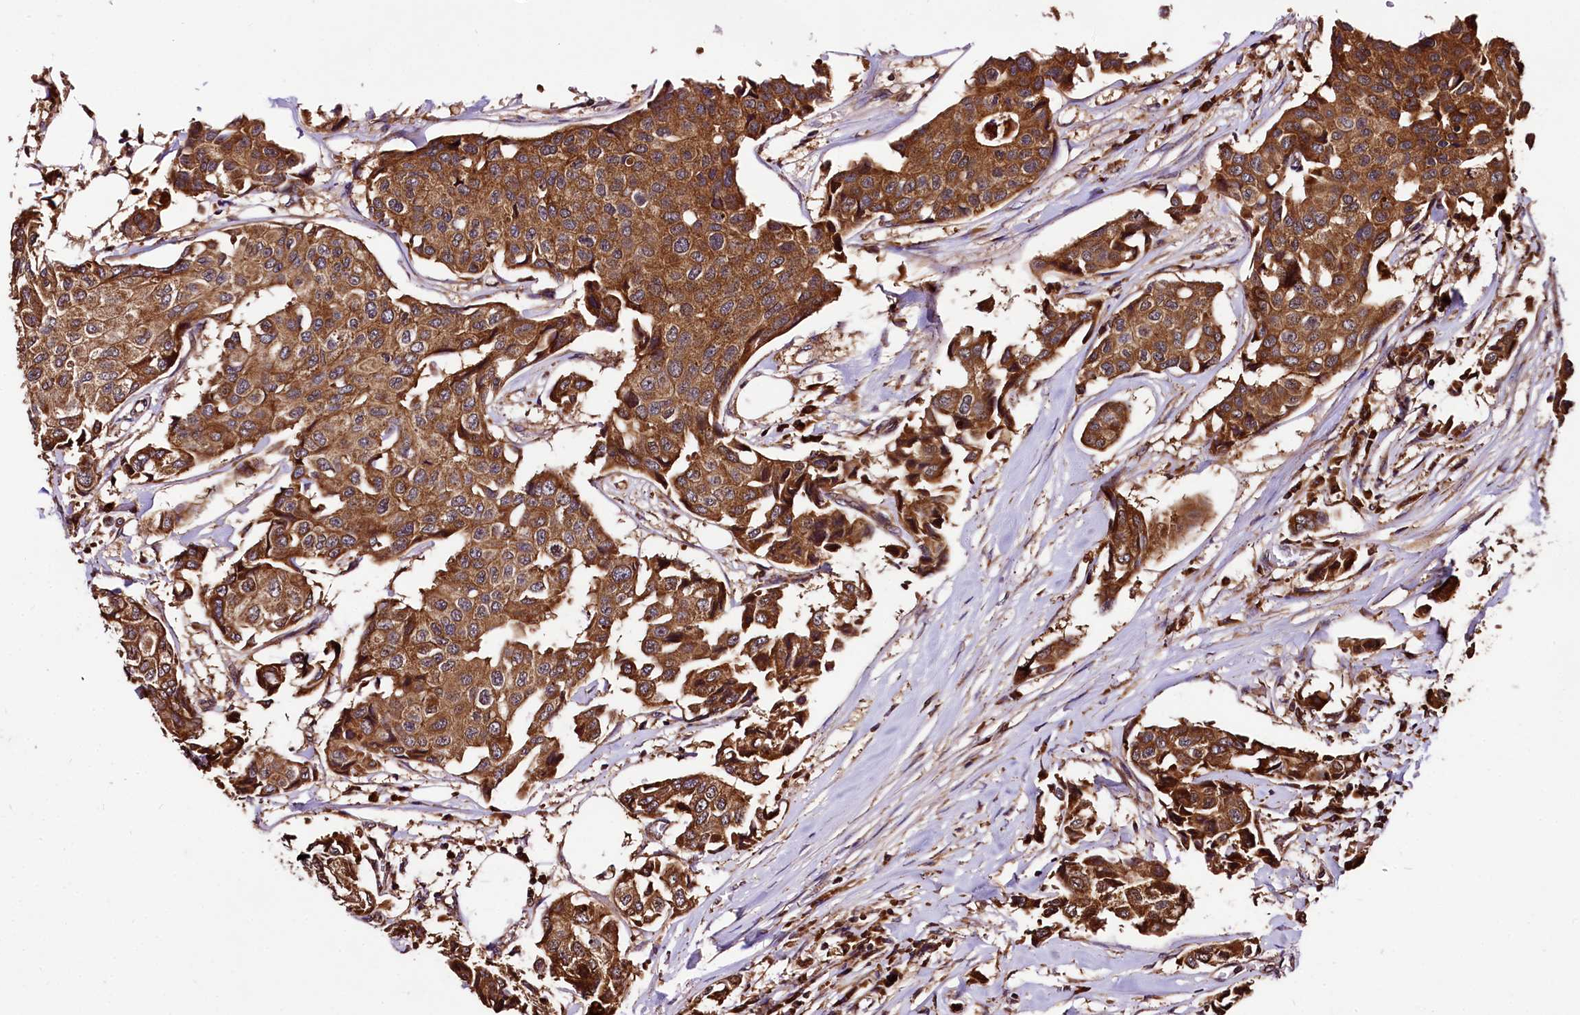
{"staining": {"intensity": "moderate", "quantity": ">75%", "location": "cytoplasmic/membranous"}, "tissue": "breast cancer", "cell_type": "Tumor cells", "image_type": "cancer", "snomed": [{"axis": "morphology", "description": "Duct carcinoma"}, {"axis": "topography", "description": "Breast"}], "caption": "Breast cancer (invasive ductal carcinoma) stained for a protein shows moderate cytoplasmic/membranous positivity in tumor cells. (DAB = brown stain, brightfield microscopy at high magnification).", "gene": "LRSAM1", "patient": {"sex": "female", "age": 80}}